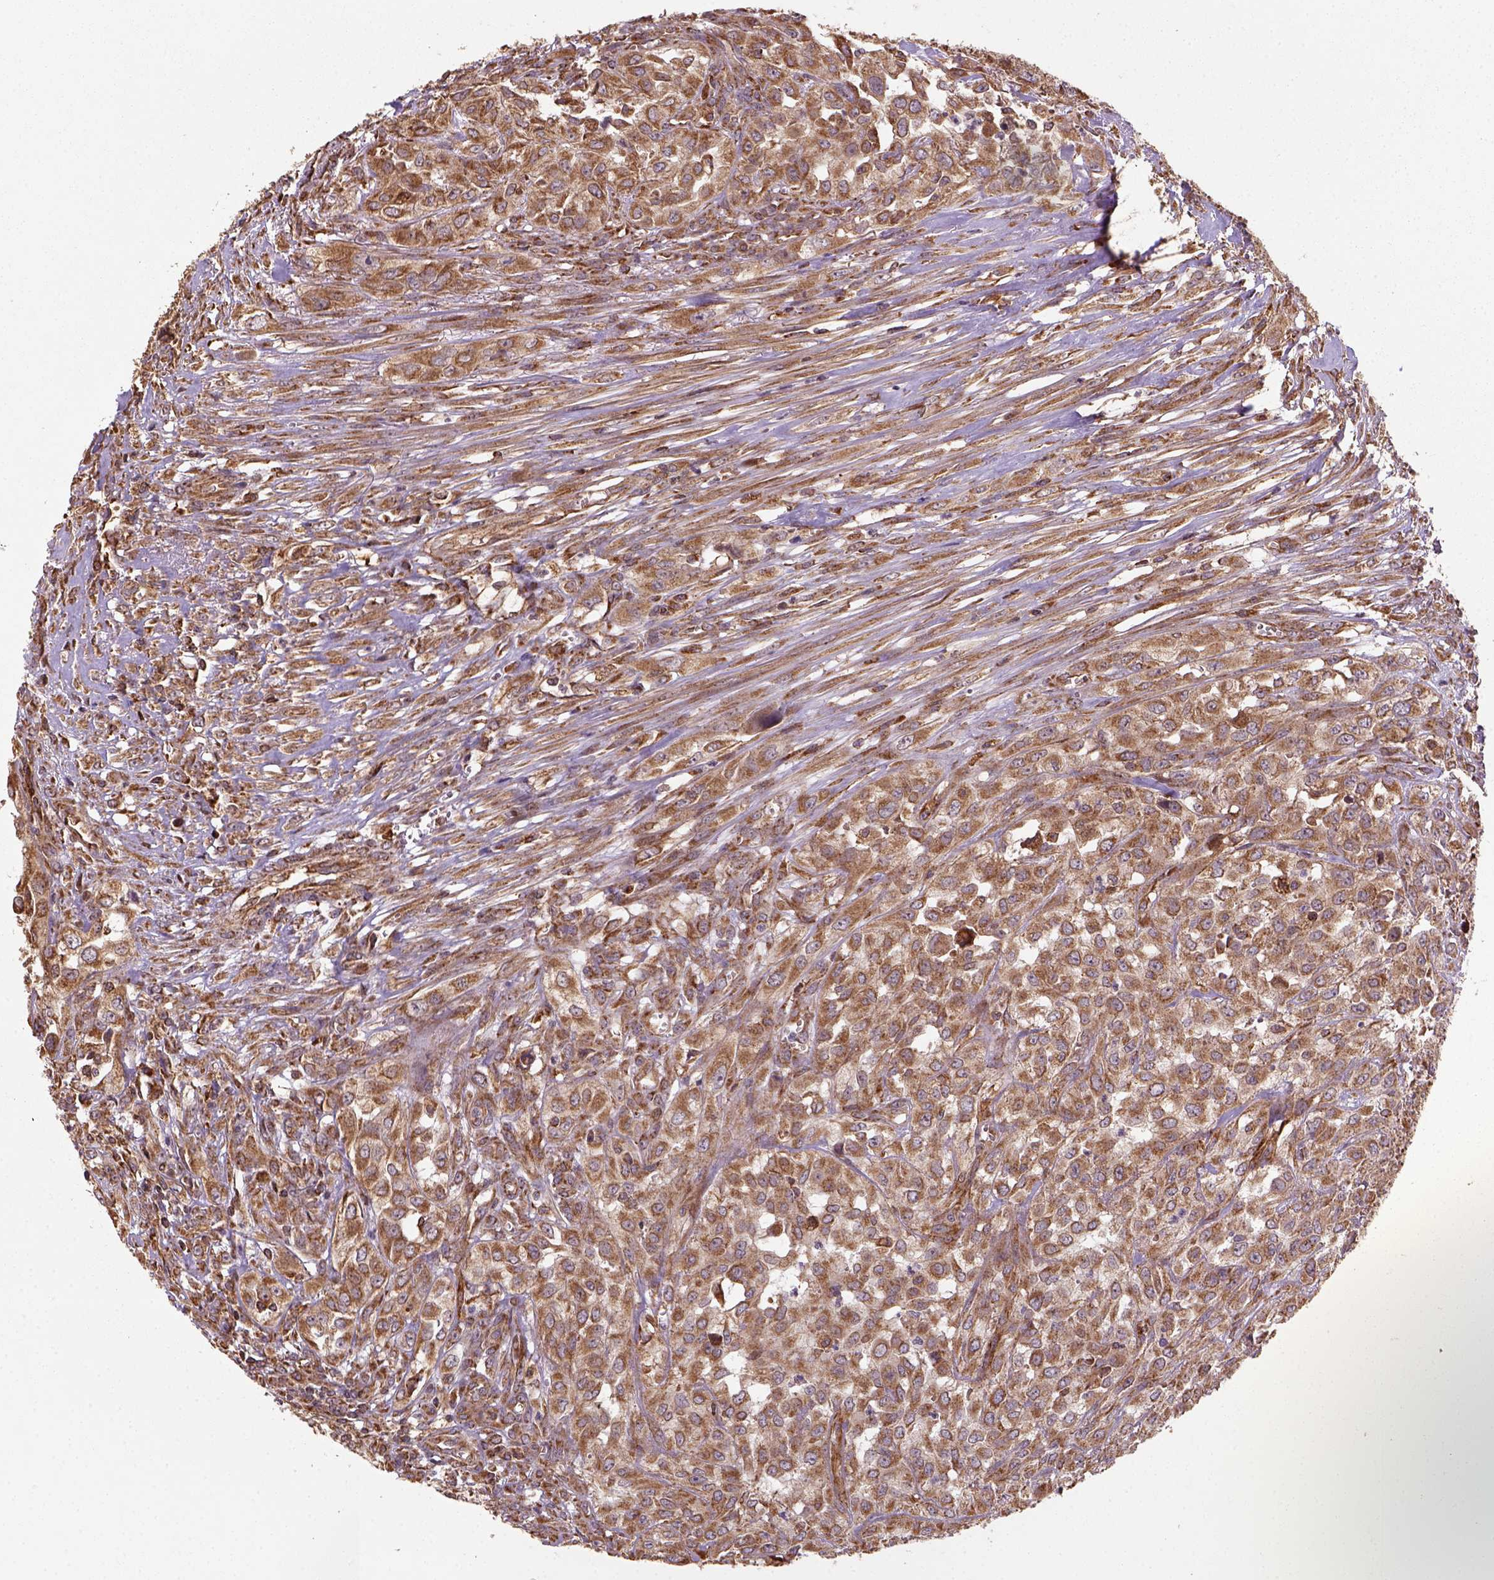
{"staining": {"intensity": "moderate", "quantity": ">75%", "location": "cytoplasmic/membranous"}, "tissue": "urothelial cancer", "cell_type": "Tumor cells", "image_type": "cancer", "snomed": [{"axis": "morphology", "description": "Urothelial carcinoma, High grade"}, {"axis": "topography", "description": "Urinary bladder"}], "caption": "Immunohistochemistry photomicrograph of human urothelial cancer stained for a protein (brown), which reveals medium levels of moderate cytoplasmic/membranous expression in about >75% of tumor cells.", "gene": "MAPK8IP3", "patient": {"sex": "male", "age": 67}}